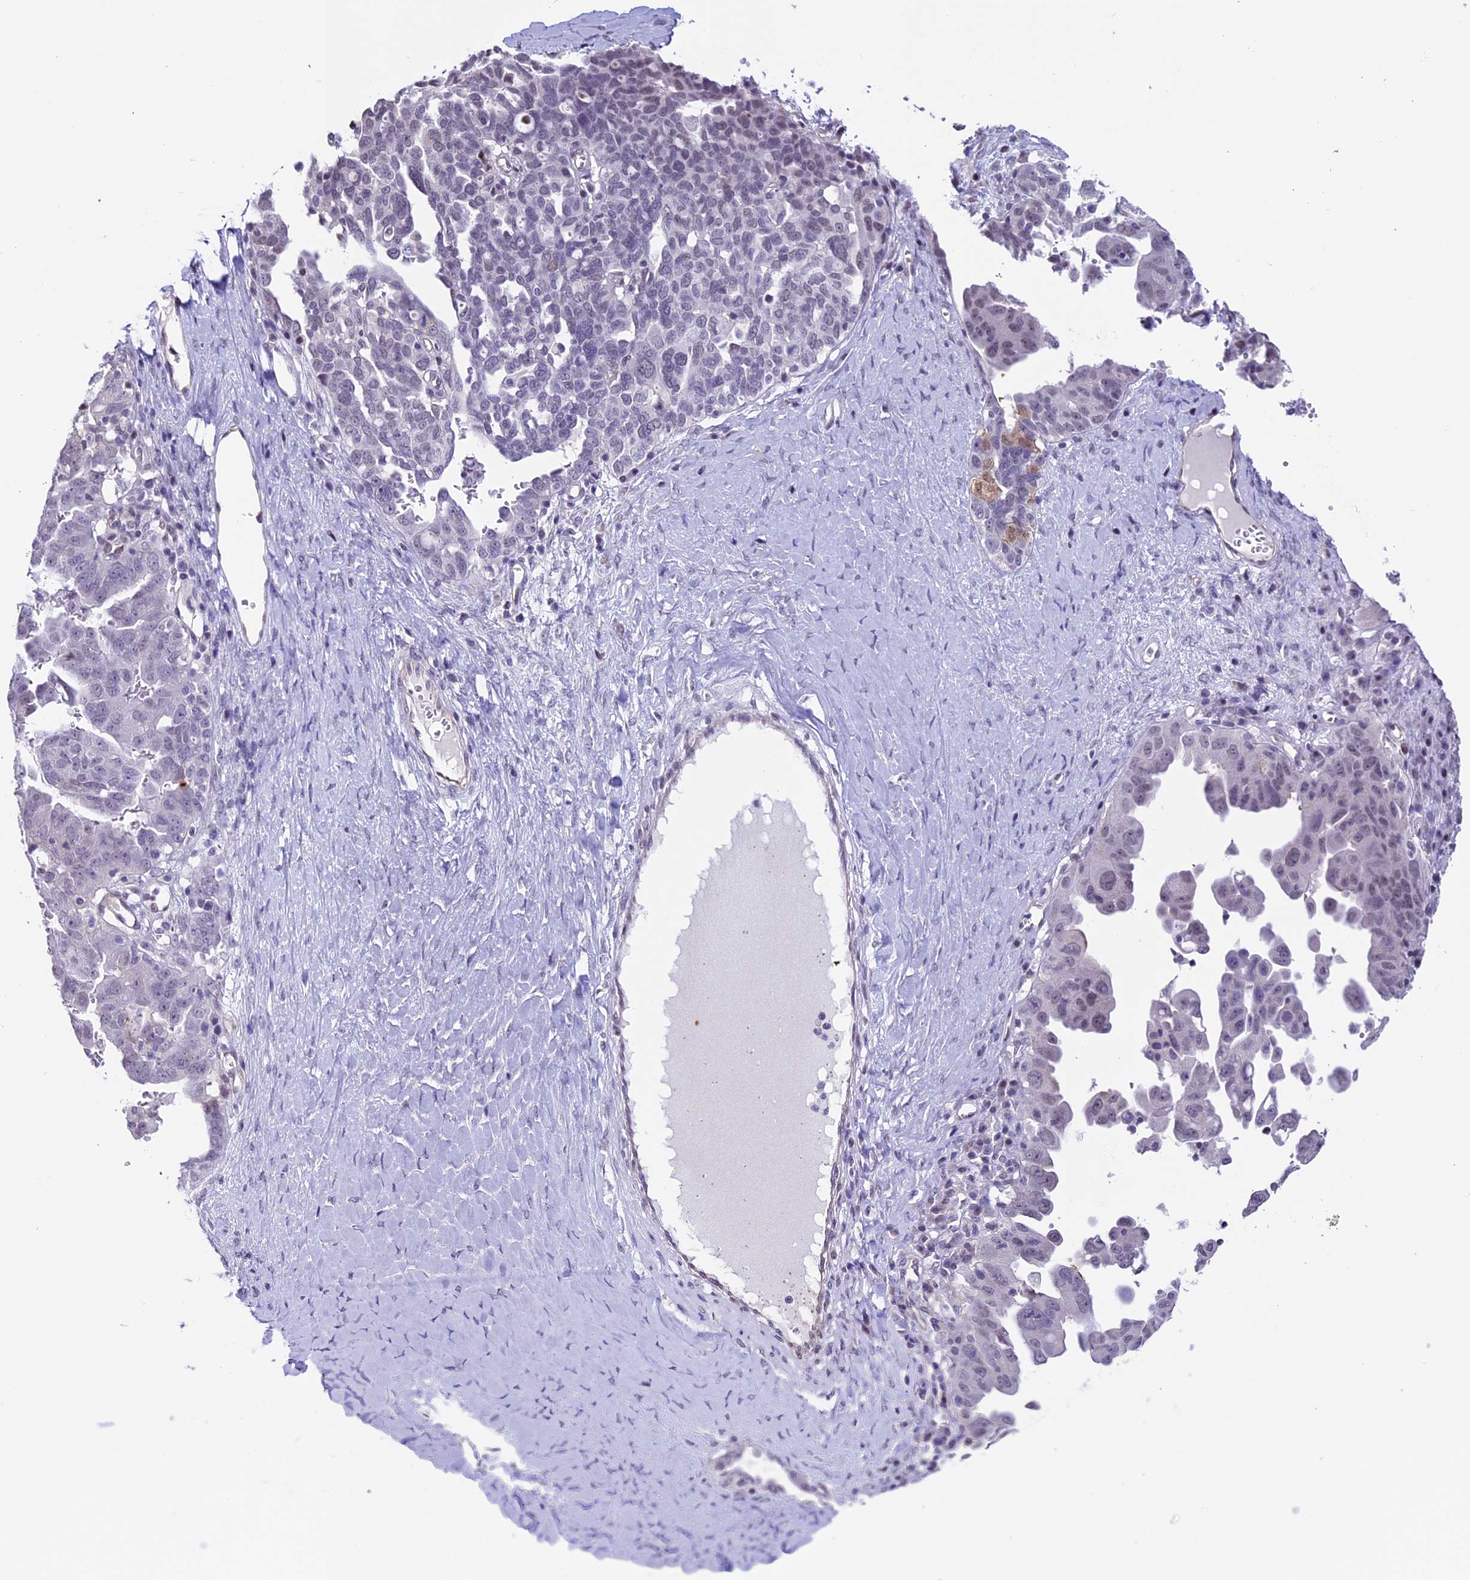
{"staining": {"intensity": "negative", "quantity": "none", "location": "none"}, "tissue": "ovarian cancer", "cell_type": "Tumor cells", "image_type": "cancer", "snomed": [{"axis": "morphology", "description": "Carcinoma, endometroid"}, {"axis": "topography", "description": "Ovary"}], "caption": "High magnification brightfield microscopy of ovarian cancer (endometroid carcinoma) stained with DAB (3,3'-diaminobenzidine) (brown) and counterstained with hematoxylin (blue): tumor cells show no significant positivity.", "gene": "TMEM171", "patient": {"sex": "female", "age": 62}}